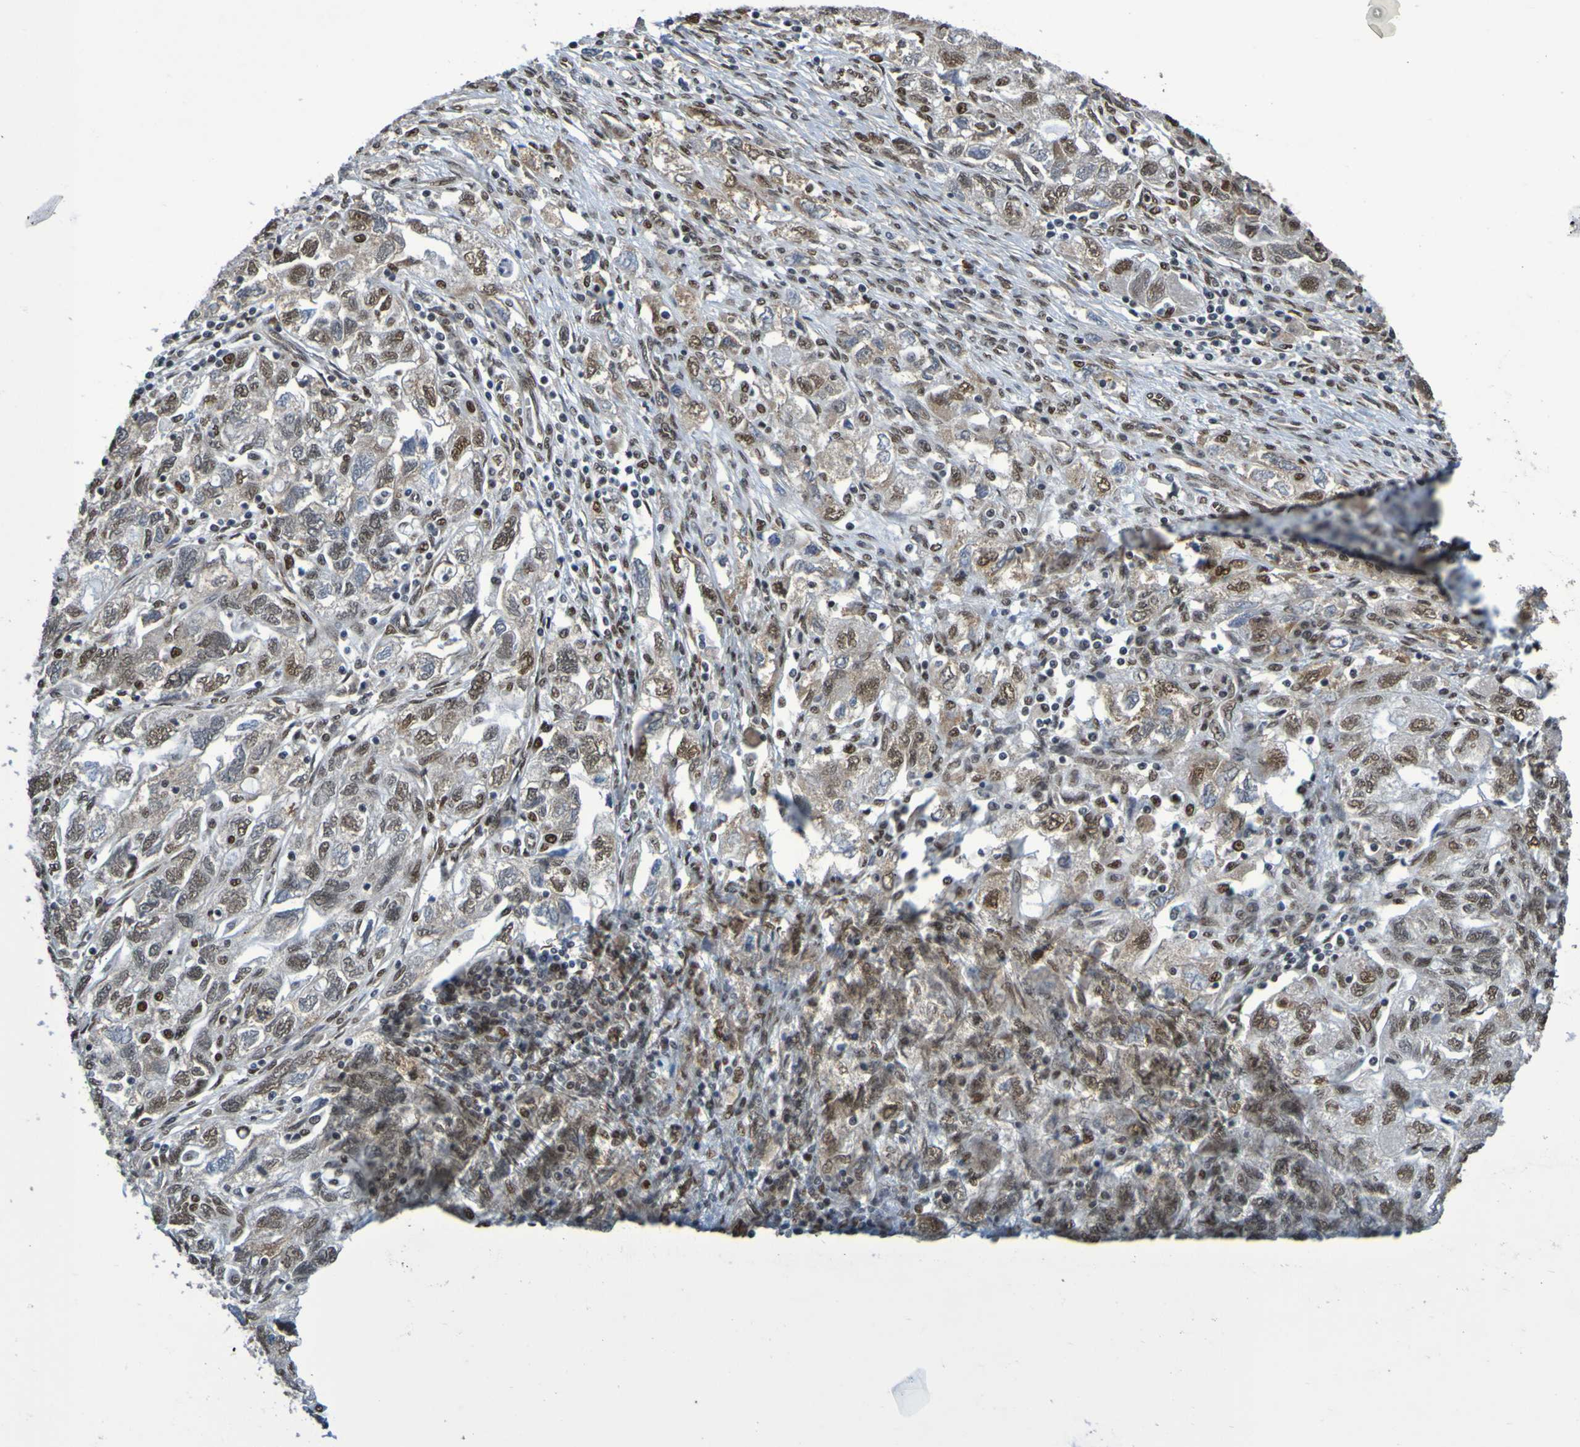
{"staining": {"intensity": "moderate", "quantity": ">75%", "location": "nuclear"}, "tissue": "ovarian cancer", "cell_type": "Tumor cells", "image_type": "cancer", "snomed": [{"axis": "morphology", "description": "Carcinoma, NOS"}, {"axis": "morphology", "description": "Cystadenocarcinoma, serous, NOS"}, {"axis": "topography", "description": "Ovary"}], "caption": "Protein expression analysis of ovarian cancer shows moderate nuclear staining in about >75% of tumor cells. The protein is shown in brown color, while the nuclei are stained blue.", "gene": "HDAC2", "patient": {"sex": "female", "age": 69}}